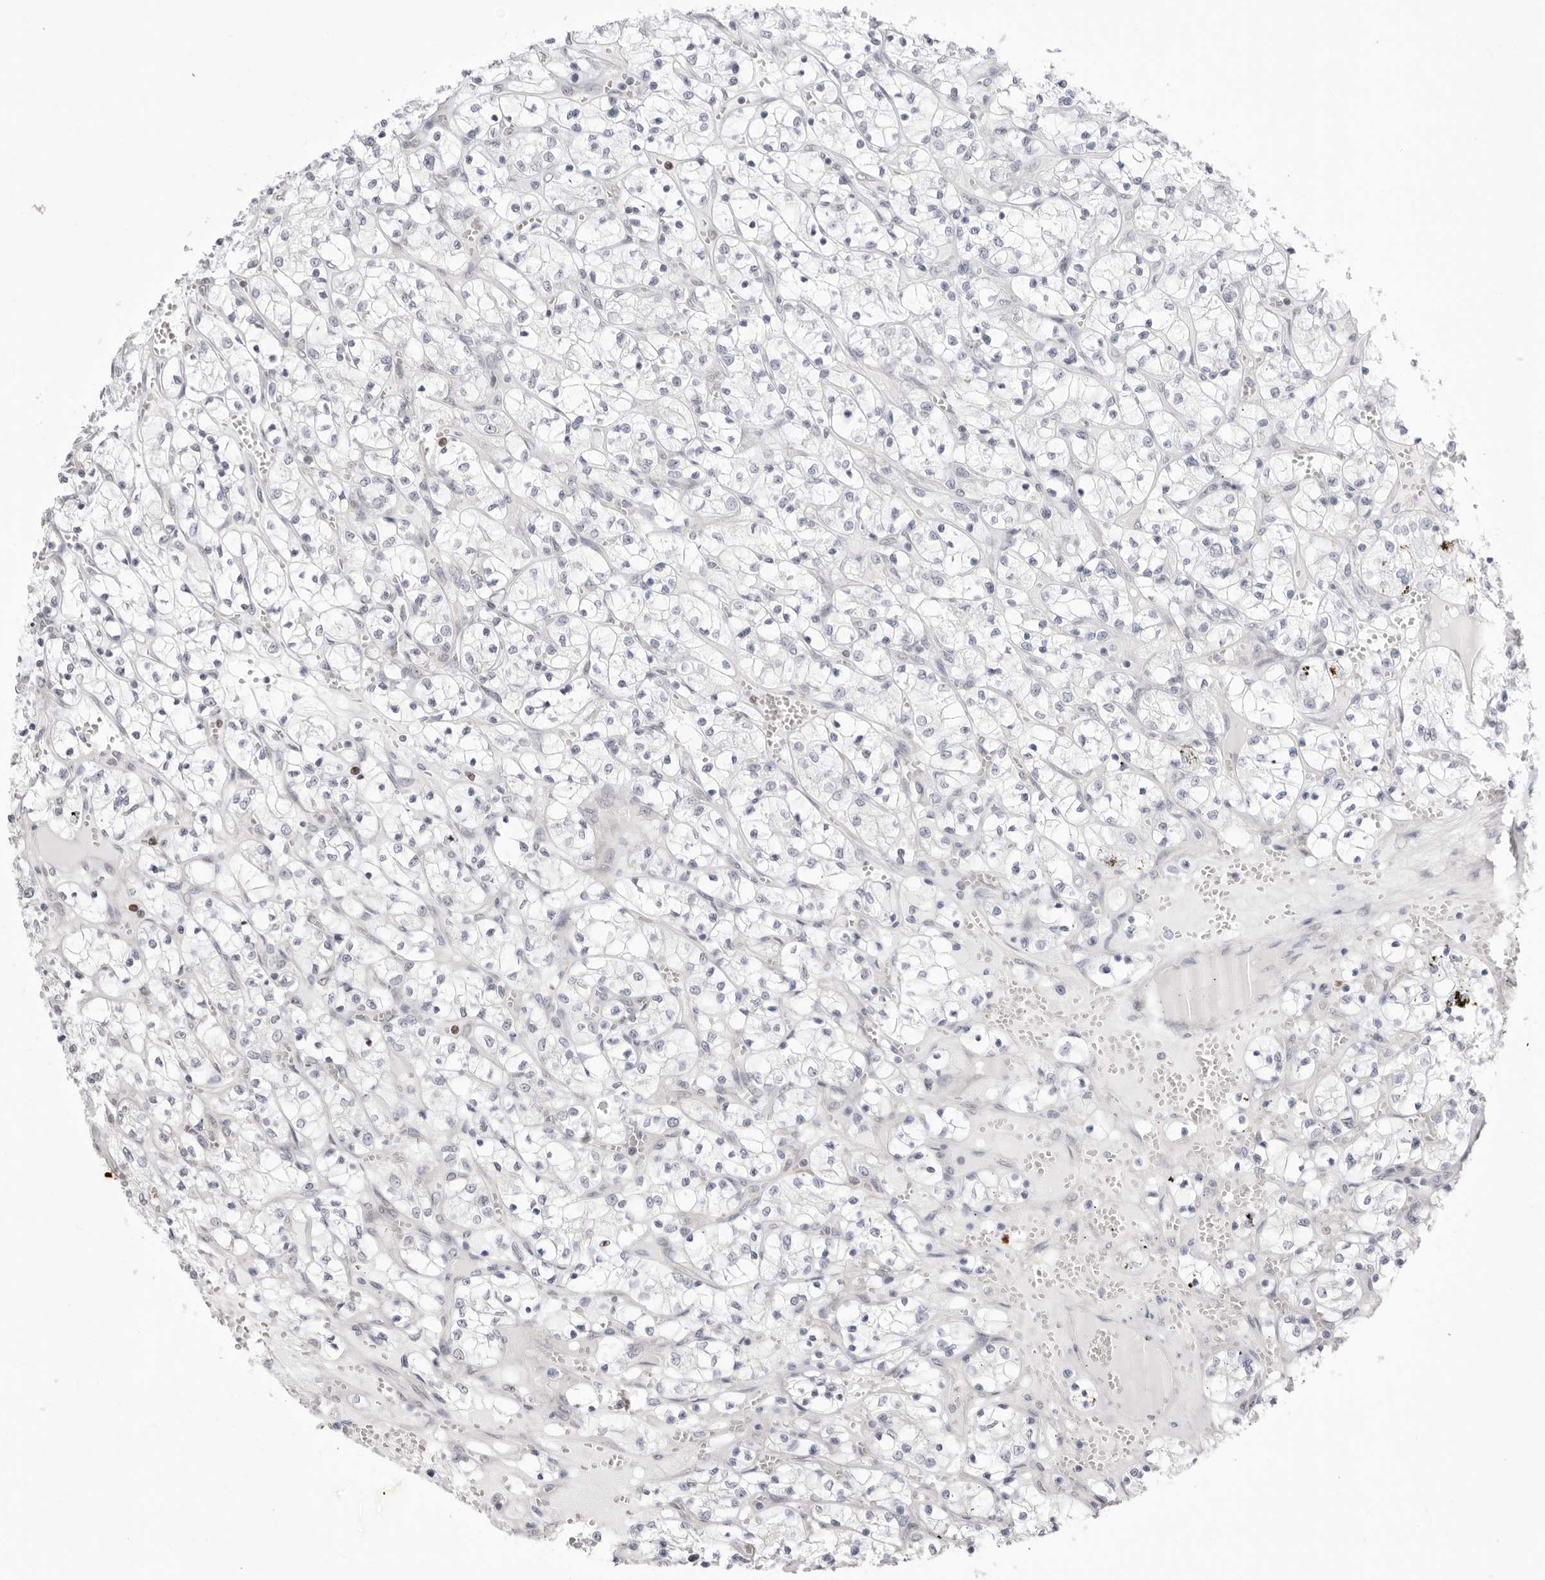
{"staining": {"intensity": "negative", "quantity": "none", "location": "none"}, "tissue": "renal cancer", "cell_type": "Tumor cells", "image_type": "cancer", "snomed": [{"axis": "morphology", "description": "Adenocarcinoma, NOS"}, {"axis": "topography", "description": "Kidney"}], "caption": "Immunohistochemistry of renal adenocarcinoma displays no staining in tumor cells.", "gene": "PPP2R5C", "patient": {"sex": "female", "age": 69}}